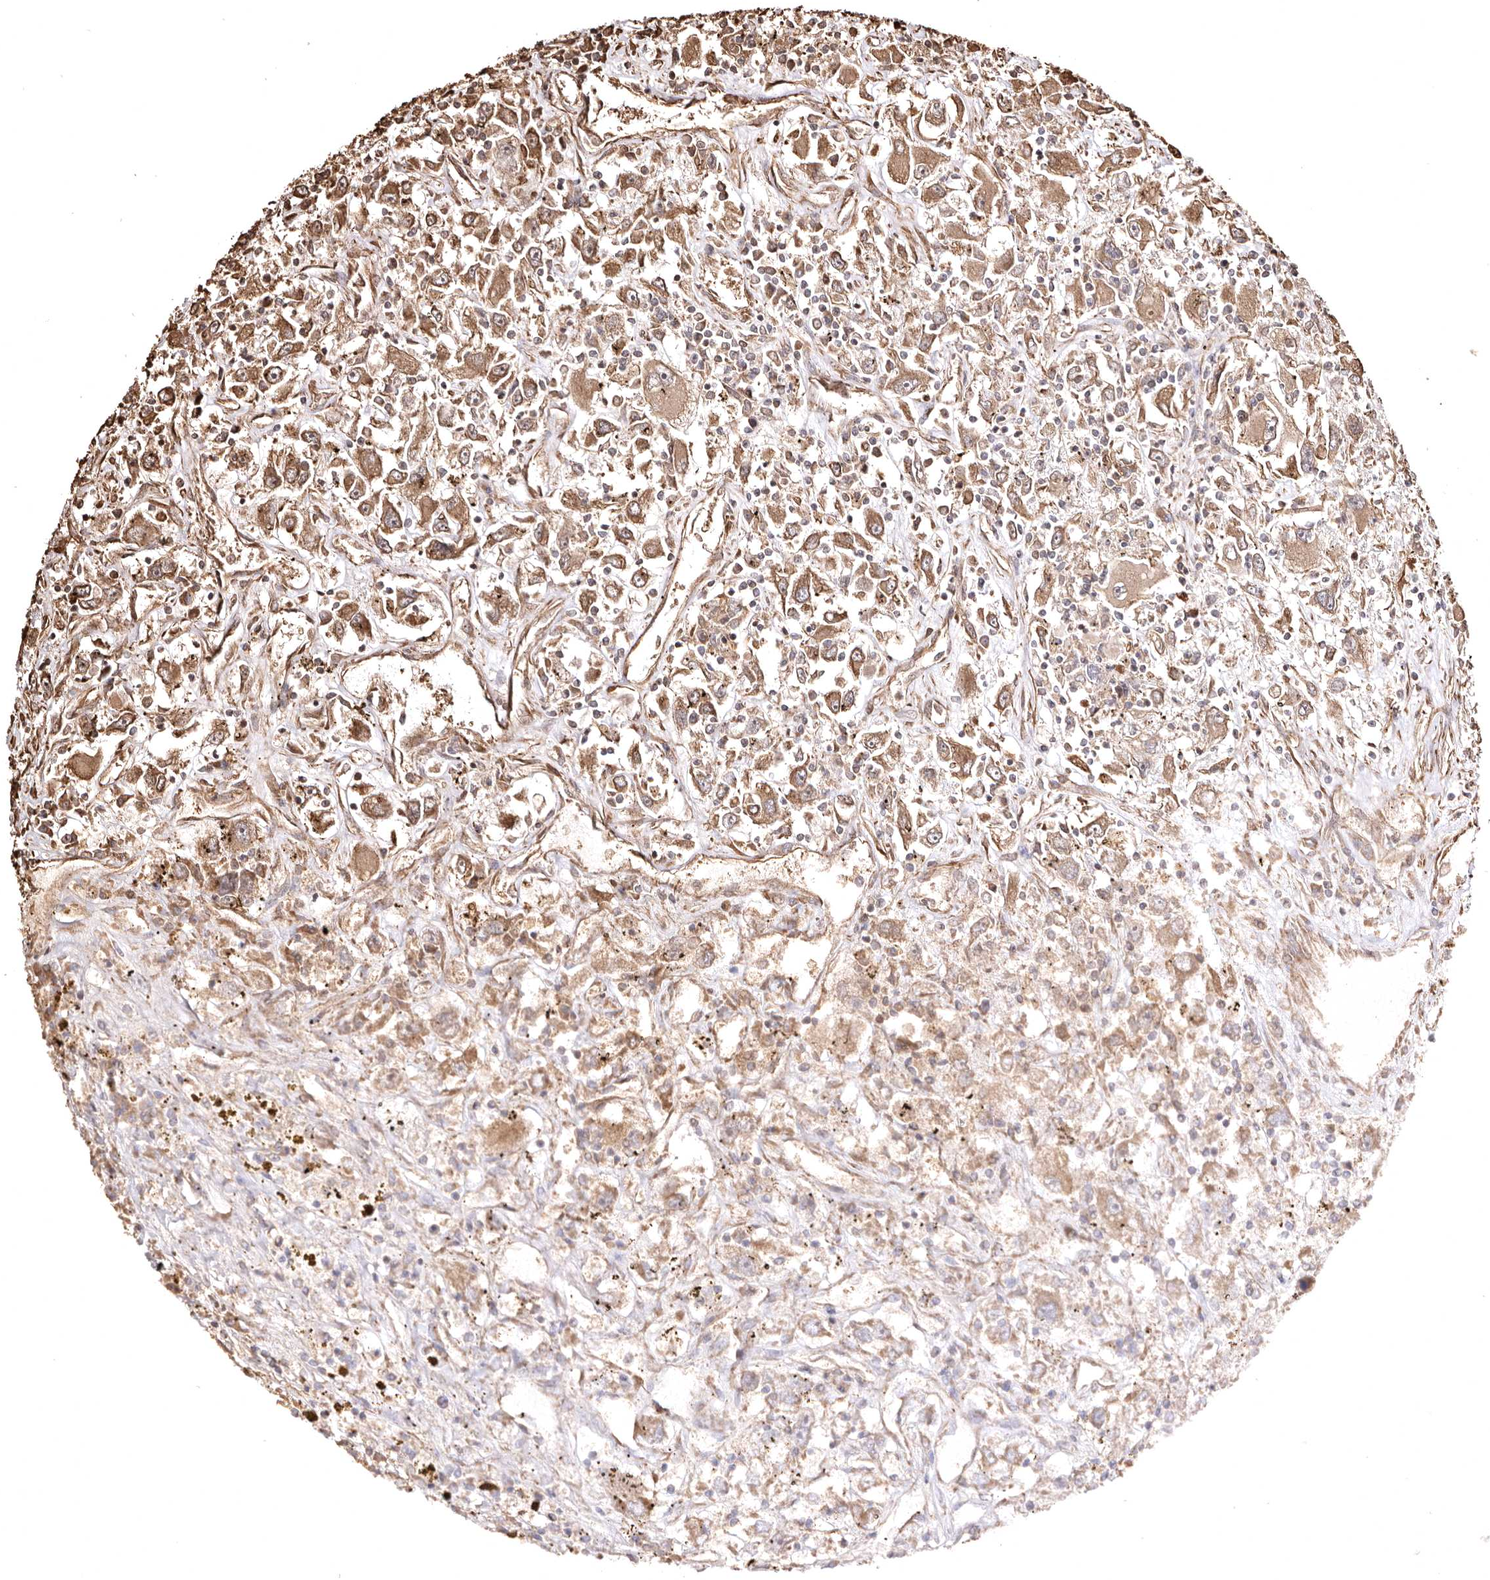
{"staining": {"intensity": "moderate", "quantity": ">75%", "location": "cytoplasmic/membranous"}, "tissue": "renal cancer", "cell_type": "Tumor cells", "image_type": "cancer", "snomed": [{"axis": "morphology", "description": "Adenocarcinoma, NOS"}, {"axis": "topography", "description": "Kidney"}], "caption": "This is a micrograph of immunohistochemistry (IHC) staining of renal adenocarcinoma, which shows moderate staining in the cytoplasmic/membranous of tumor cells.", "gene": "MACC1", "patient": {"sex": "female", "age": 52}}